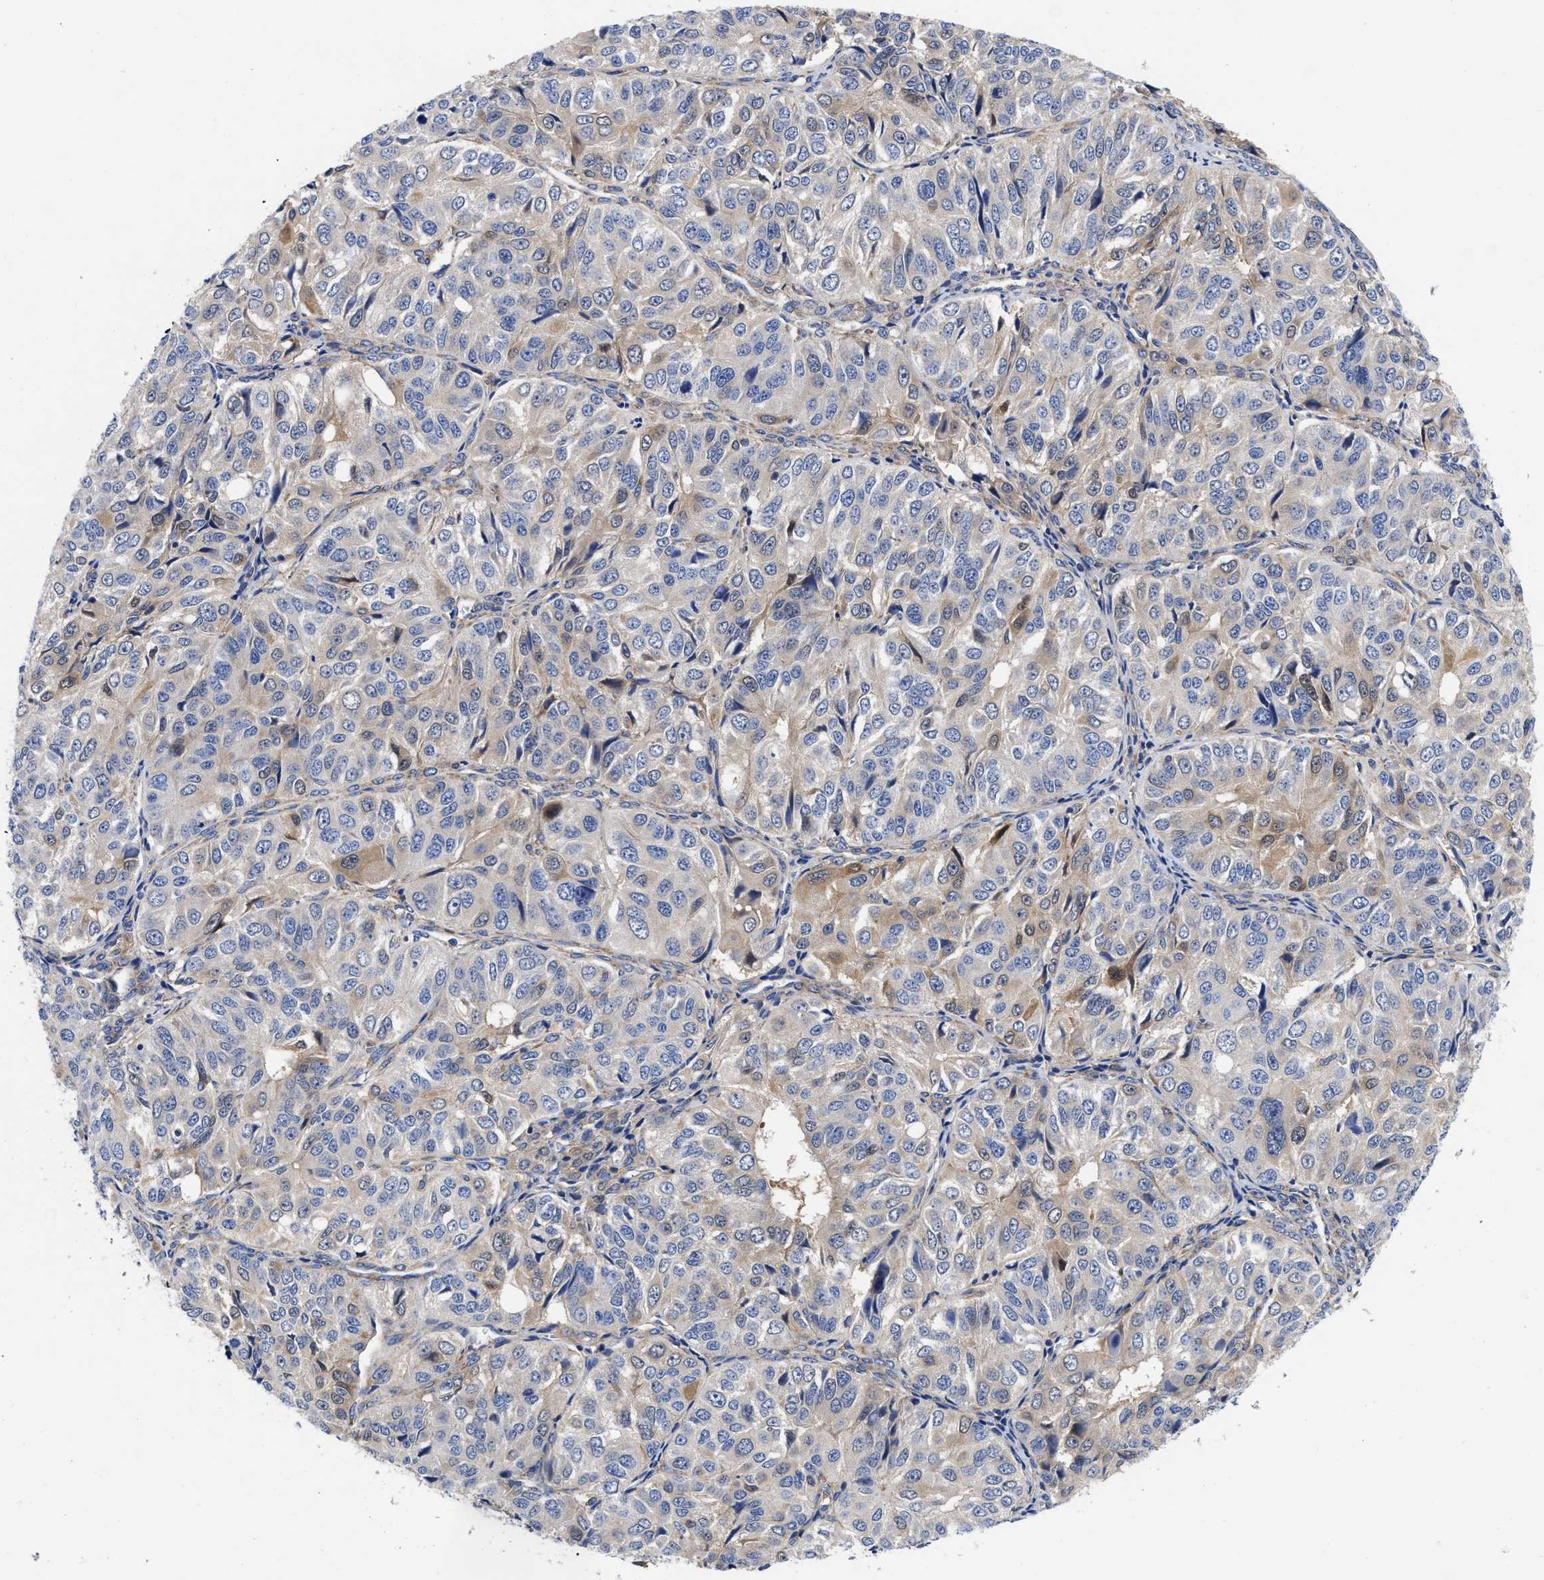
{"staining": {"intensity": "moderate", "quantity": "<25%", "location": "cytoplasmic/membranous"}, "tissue": "ovarian cancer", "cell_type": "Tumor cells", "image_type": "cancer", "snomed": [{"axis": "morphology", "description": "Carcinoma, endometroid"}, {"axis": "topography", "description": "Ovary"}], "caption": "The immunohistochemical stain labels moderate cytoplasmic/membranous staining in tumor cells of ovarian cancer (endometroid carcinoma) tissue.", "gene": "RBKS", "patient": {"sex": "female", "age": 51}}